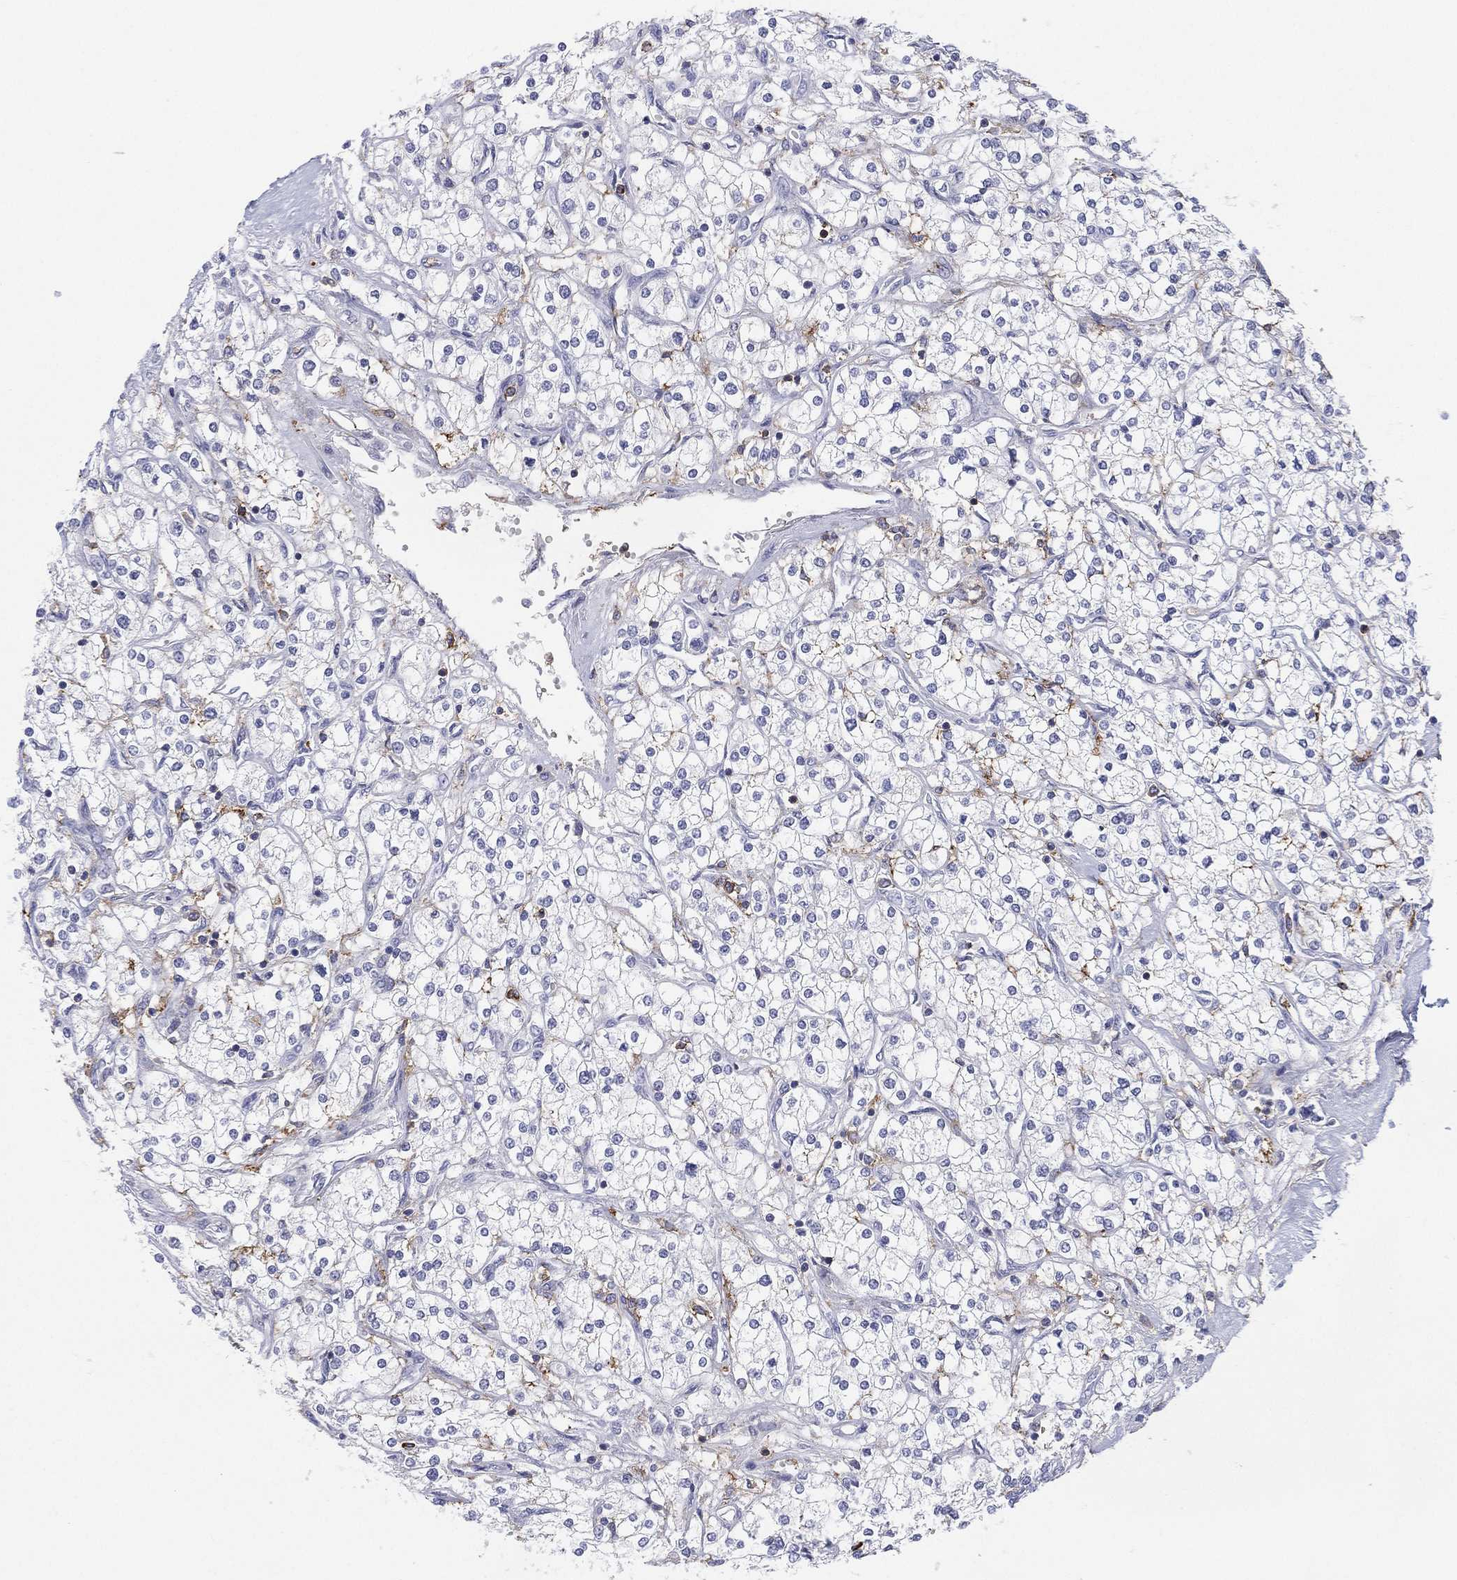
{"staining": {"intensity": "negative", "quantity": "none", "location": "none"}, "tissue": "renal cancer", "cell_type": "Tumor cells", "image_type": "cancer", "snomed": [{"axis": "morphology", "description": "Adenocarcinoma, NOS"}, {"axis": "topography", "description": "Kidney"}], "caption": "Tumor cells are negative for brown protein staining in adenocarcinoma (renal). (Stains: DAB (3,3'-diaminobenzidine) immunohistochemistry (IHC) with hematoxylin counter stain, Microscopy: brightfield microscopy at high magnification).", "gene": "SELPLG", "patient": {"sex": "male", "age": 80}}